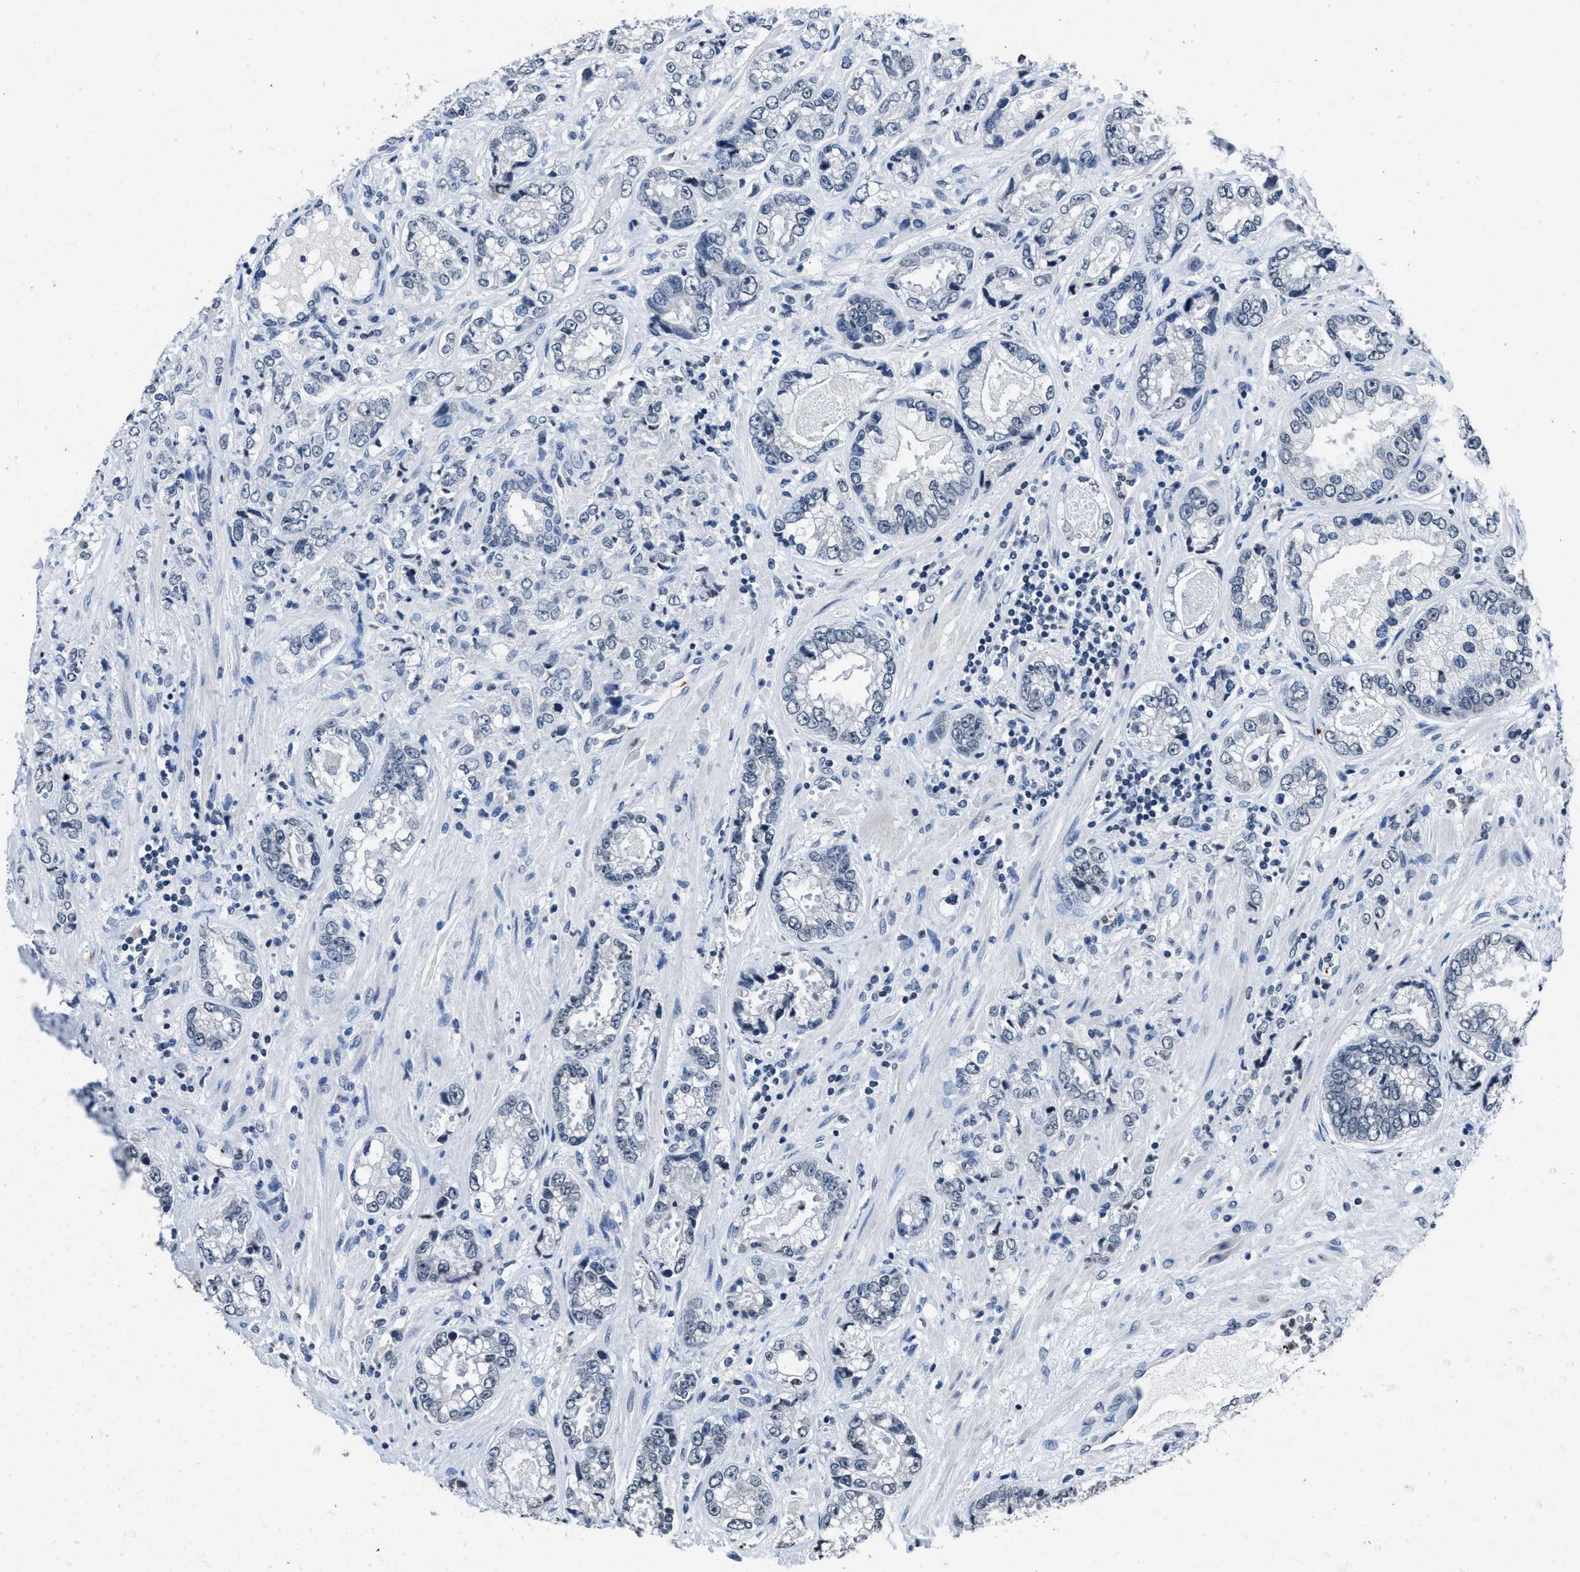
{"staining": {"intensity": "negative", "quantity": "none", "location": "none"}, "tissue": "prostate cancer", "cell_type": "Tumor cells", "image_type": "cancer", "snomed": [{"axis": "morphology", "description": "Adenocarcinoma, High grade"}, {"axis": "topography", "description": "Prostate"}], "caption": "Immunohistochemical staining of prostate cancer (high-grade adenocarcinoma) reveals no significant positivity in tumor cells. (Stains: DAB immunohistochemistry (IHC) with hematoxylin counter stain, Microscopy: brightfield microscopy at high magnification).", "gene": "ITGA2B", "patient": {"sex": "male", "age": 61}}